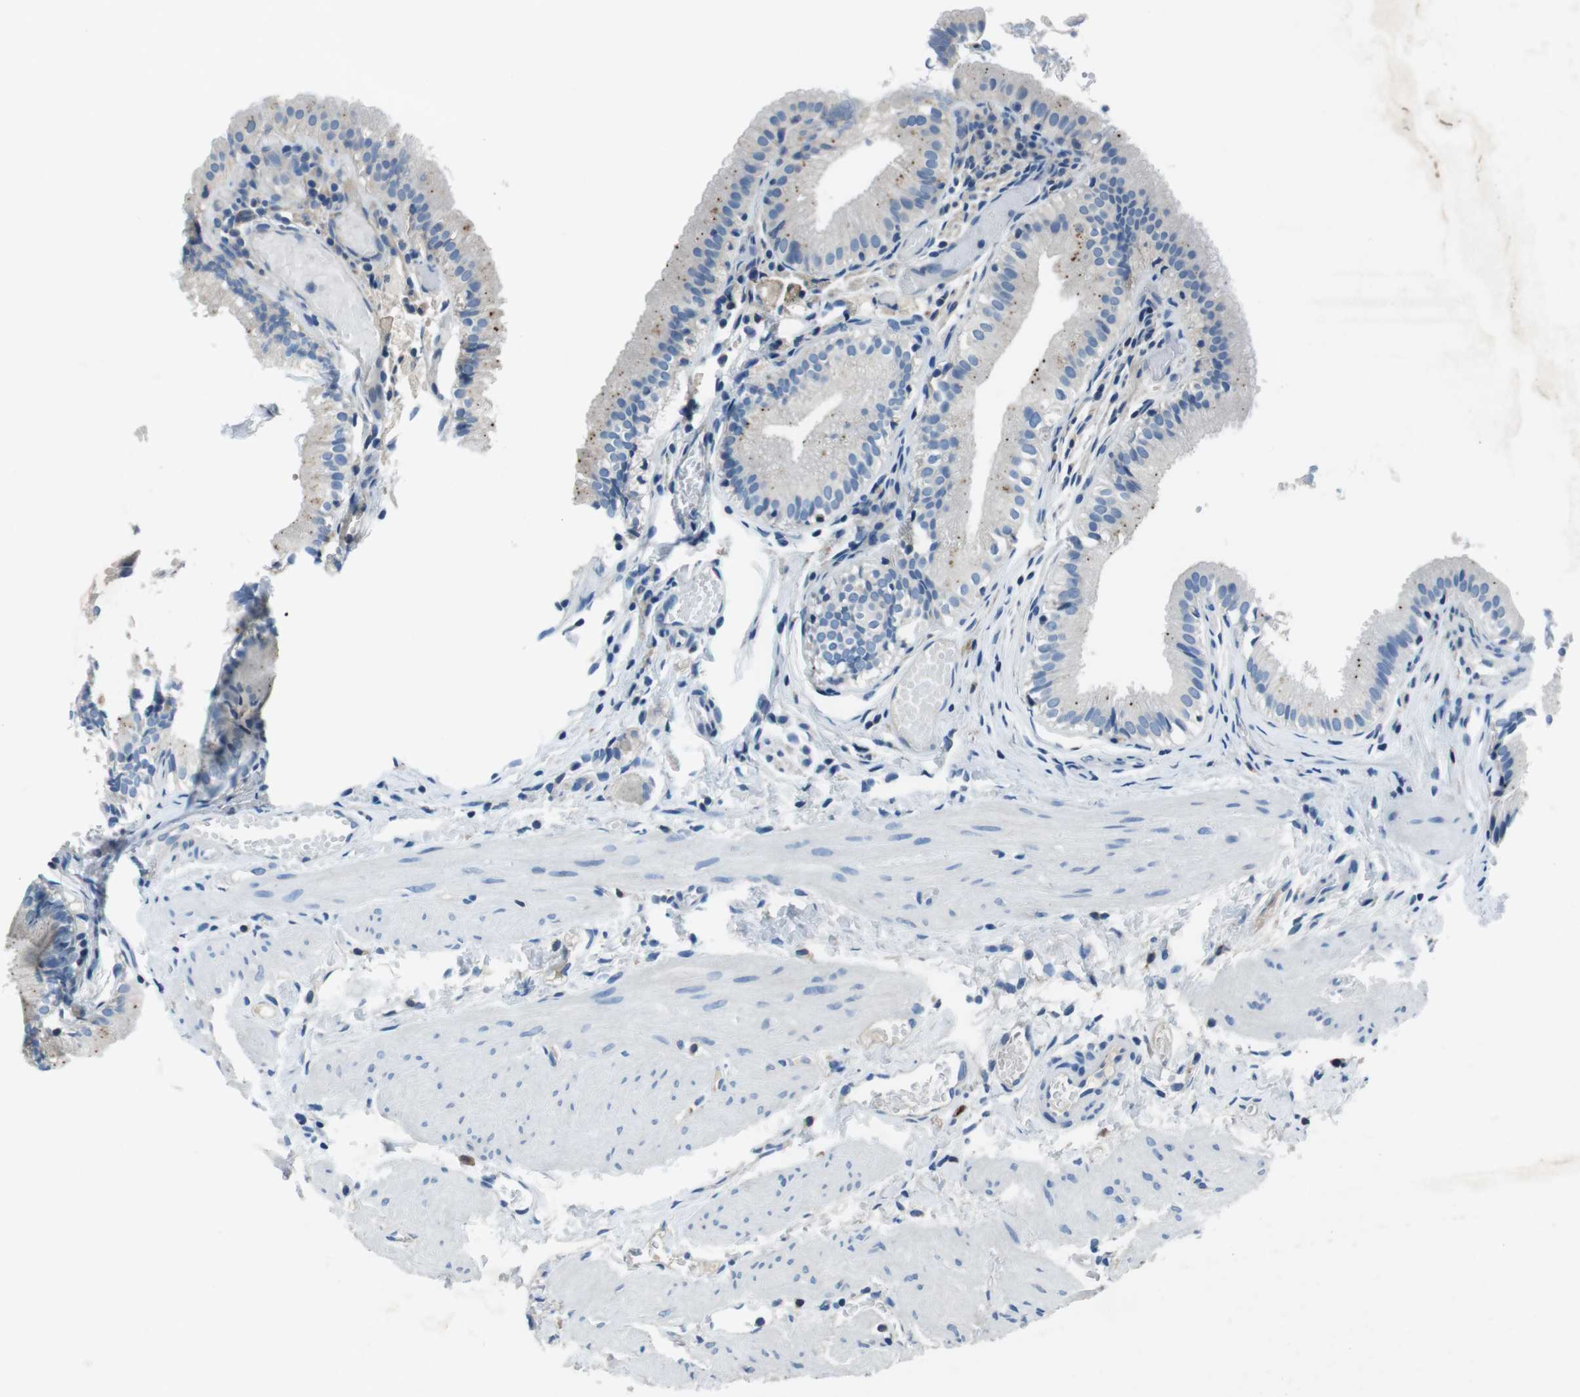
{"staining": {"intensity": "moderate", "quantity": "25%-75%", "location": "cytoplasmic/membranous"}, "tissue": "gallbladder", "cell_type": "Glandular cells", "image_type": "normal", "snomed": [{"axis": "morphology", "description": "Normal tissue, NOS"}, {"axis": "topography", "description": "Gallbladder"}], "caption": "Immunohistochemical staining of unremarkable human gallbladder displays 25%-75% levels of moderate cytoplasmic/membranous protein positivity in approximately 25%-75% of glandular cells.", "gene": "TULP3", "patient": {"sex": "female", "age": 26}}